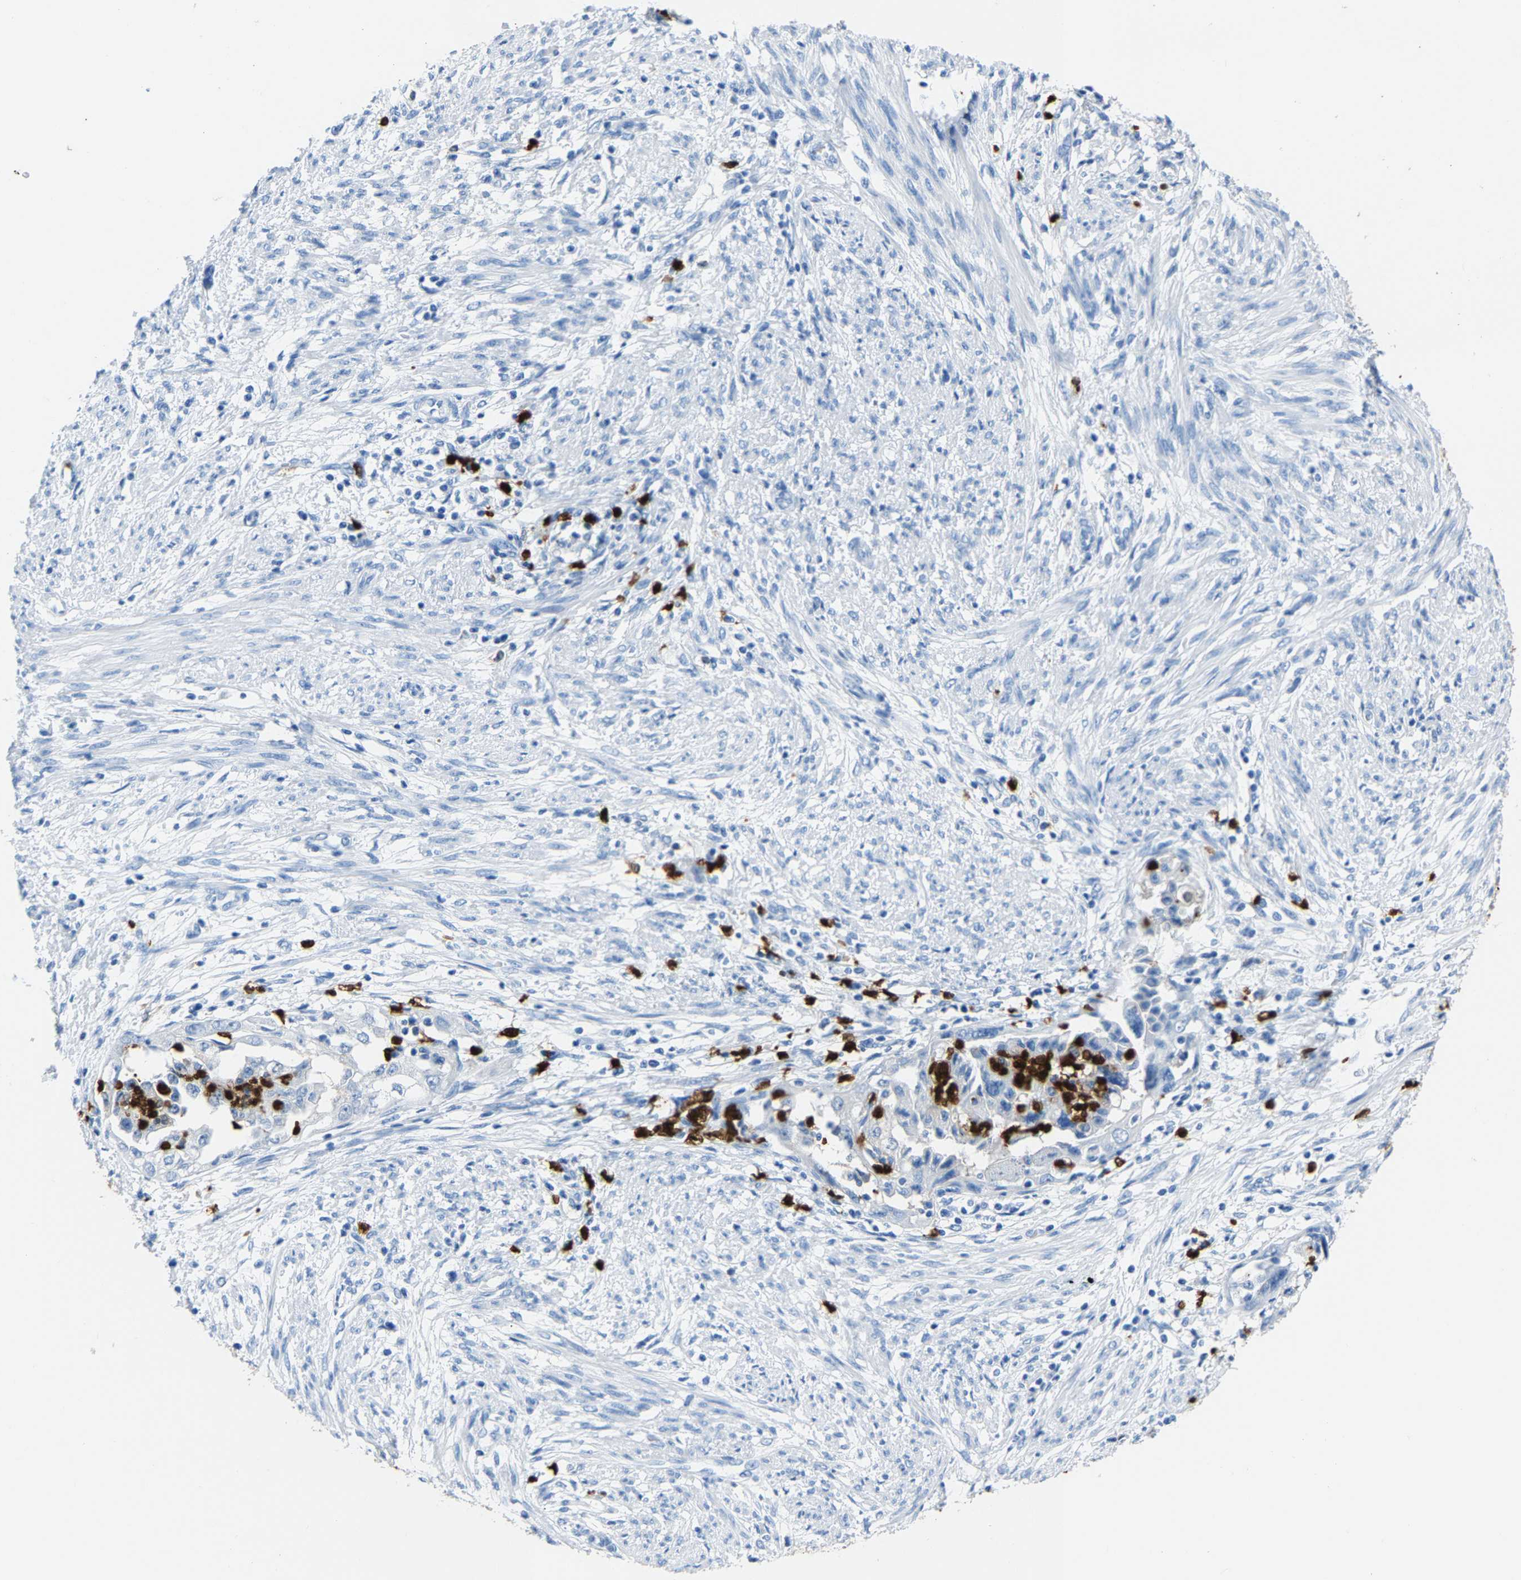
{"staining": {"intensity": "negative", "quantity": "none", "location": "none"}, "tissue": "endometrial cancer", "cell_type": "Tumor cells", "image_type": "cancer", "snomed": [{"axis": "morphology", "description": "Adenocarcinoma, NOS"}, {"axis": "topography", "description": "Endometrium"}], "caption": "Tumor cells show no significant positivity in adenocarcinoma (endometrial).", "gene": "S100P", "patient": {"sex": "female", "age": 85}}